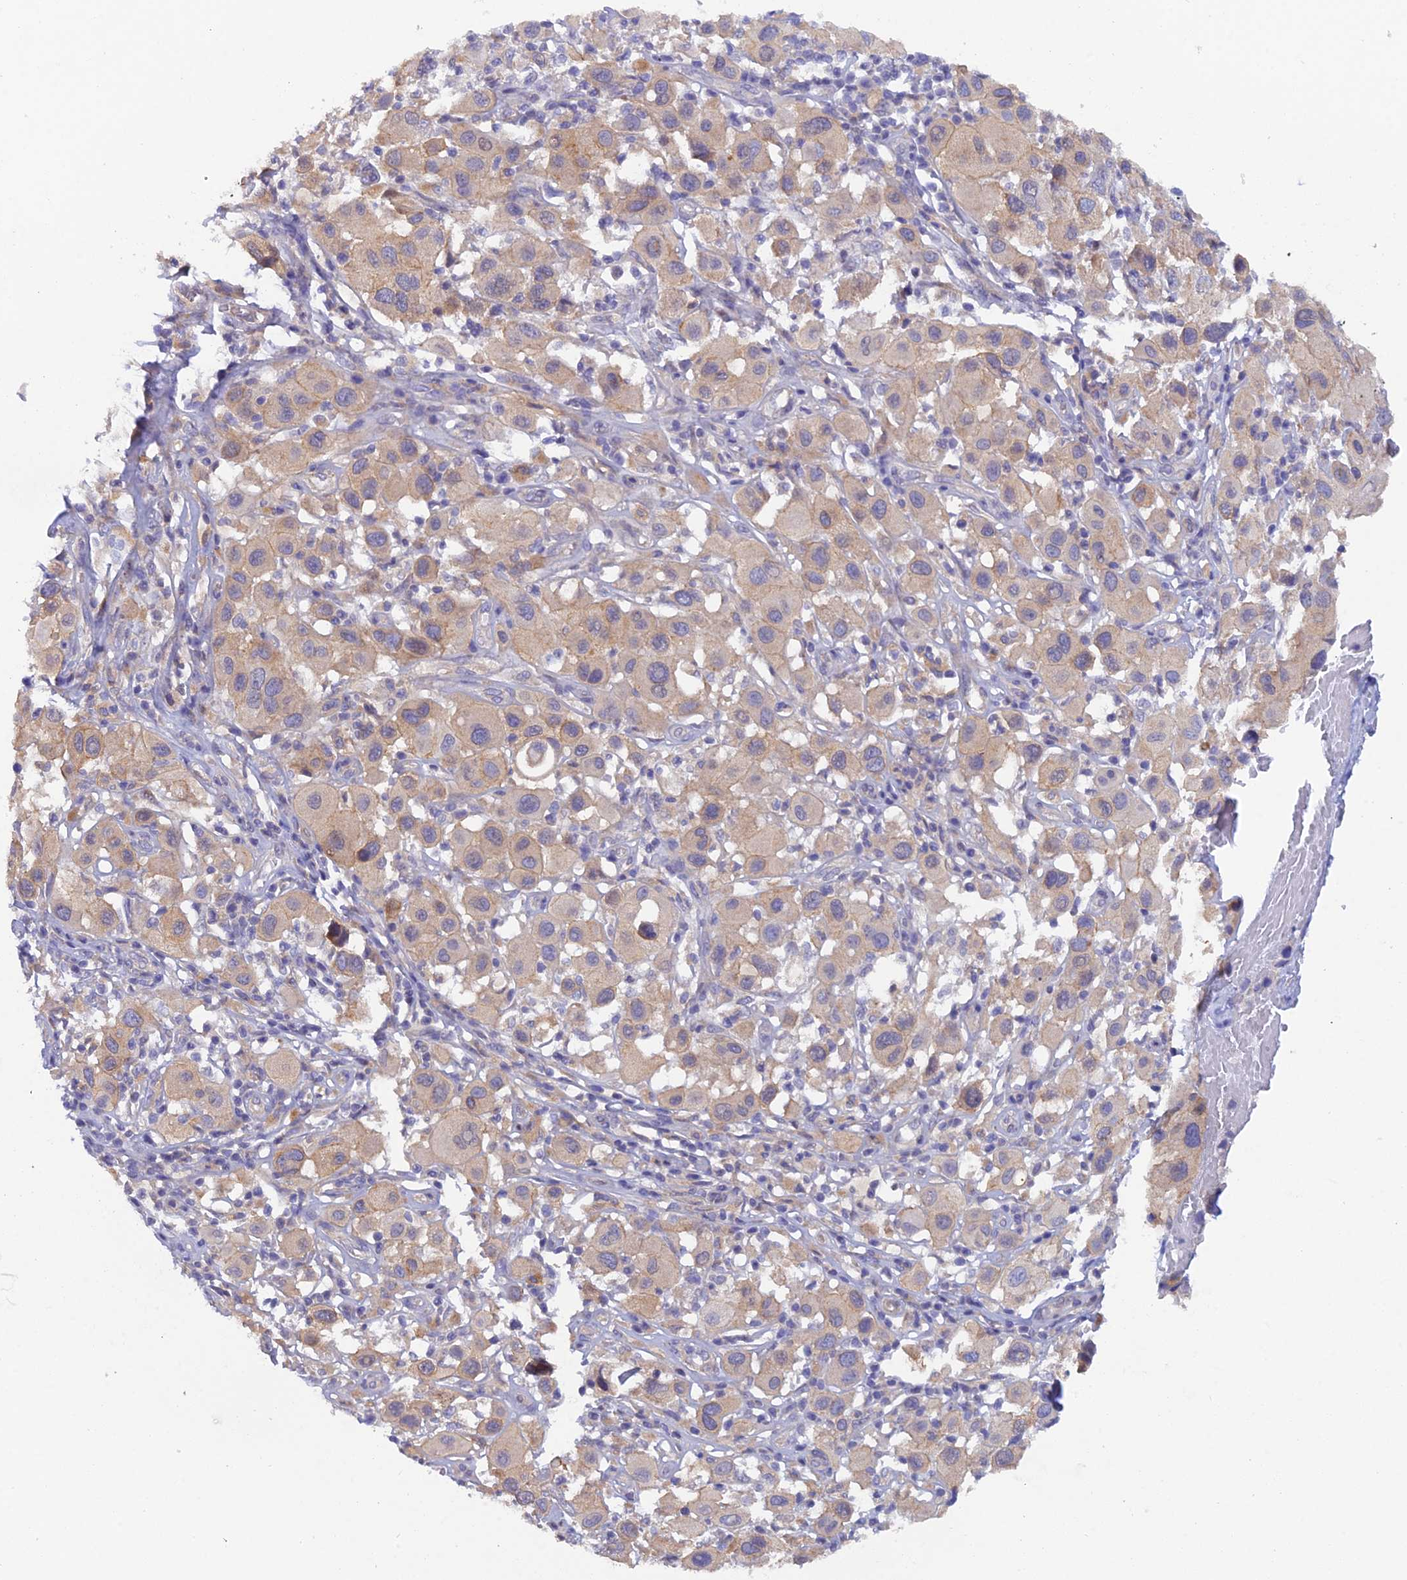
{"staining": {"intensity": "weak", "quantity": ">75%", "location": "cytoplasmic/membranous"}, "tissue": "melanoma", "cell_type": "Tumor cells", "image_type": "cancer", "snomed": [{"axis": "morphology", "description": "Malignant melanoma, Metastatic site"}, {"axis": "topography", "description": "Skin"}], "caption": "This photomicrograph shows malignant melanoma (metastatic site) stained with immunohistochemistry to label a protein in brown. The cytoplasmic/membranous of tumor cells show weak positivity for the protein. Nuclei are counter-stained blue.", "gene": "FZR1", "patient": {"sex": "male", "age": 41}}